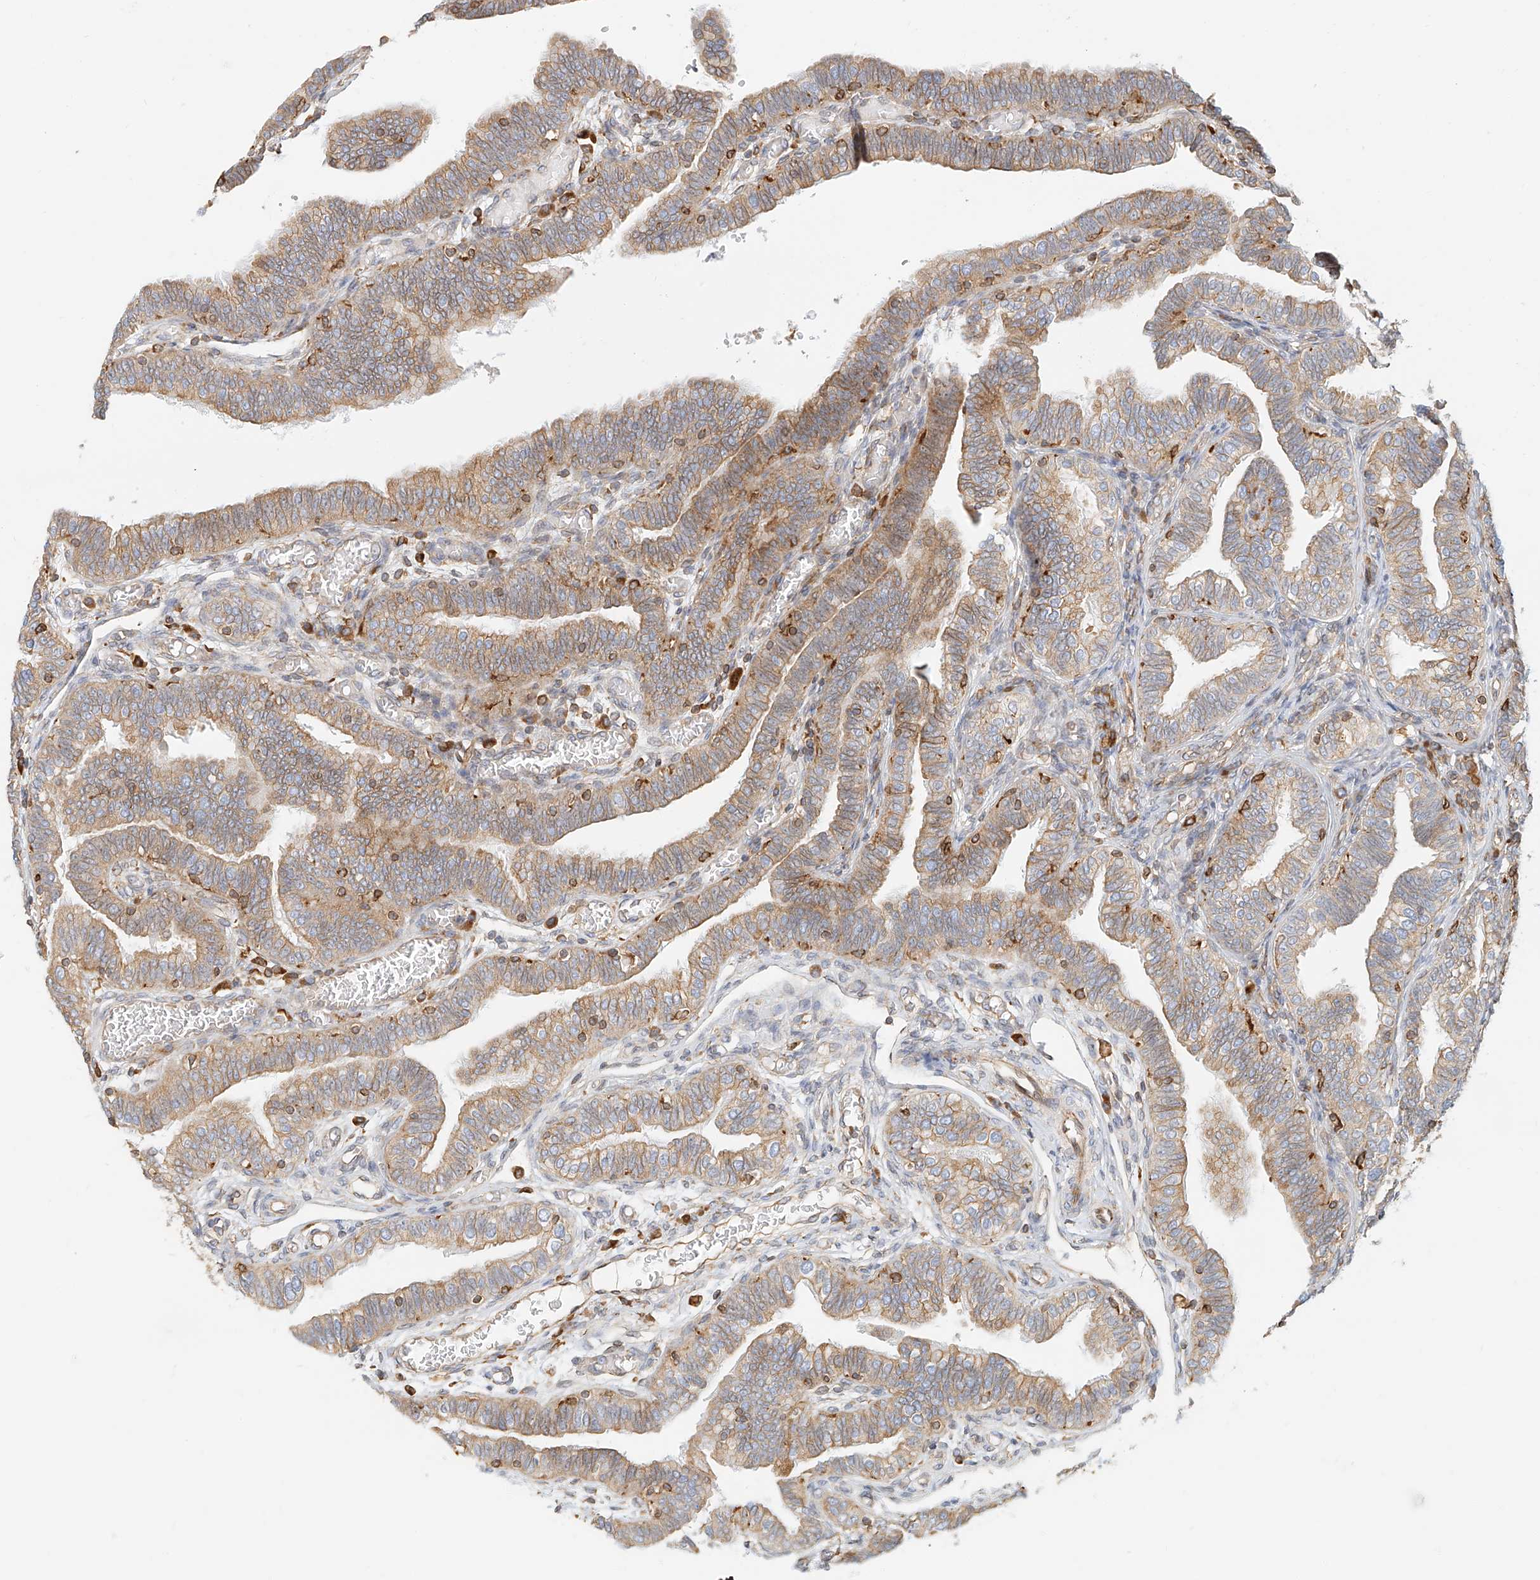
{"staining": {"intensity": "moderate", "quantity": ">75%", "location": "cytoplasmic/membranous"}, "tissue": "fallopian tube", "cell_type": "Glandular cells", "image_type": "normal", "snomed": [{"axis": "morphology", "description": "Normal tissue, NOS"}, {"axis": "topography", "description": "Fallopian tube"}], "caption": "Moderate cytoplasmic/membranous staining is appreciated in approximately >75% of glandular cells in normal fallopian tube.", "gene": "DHRS7", "patient": {"sex": "female", "age": 39}}